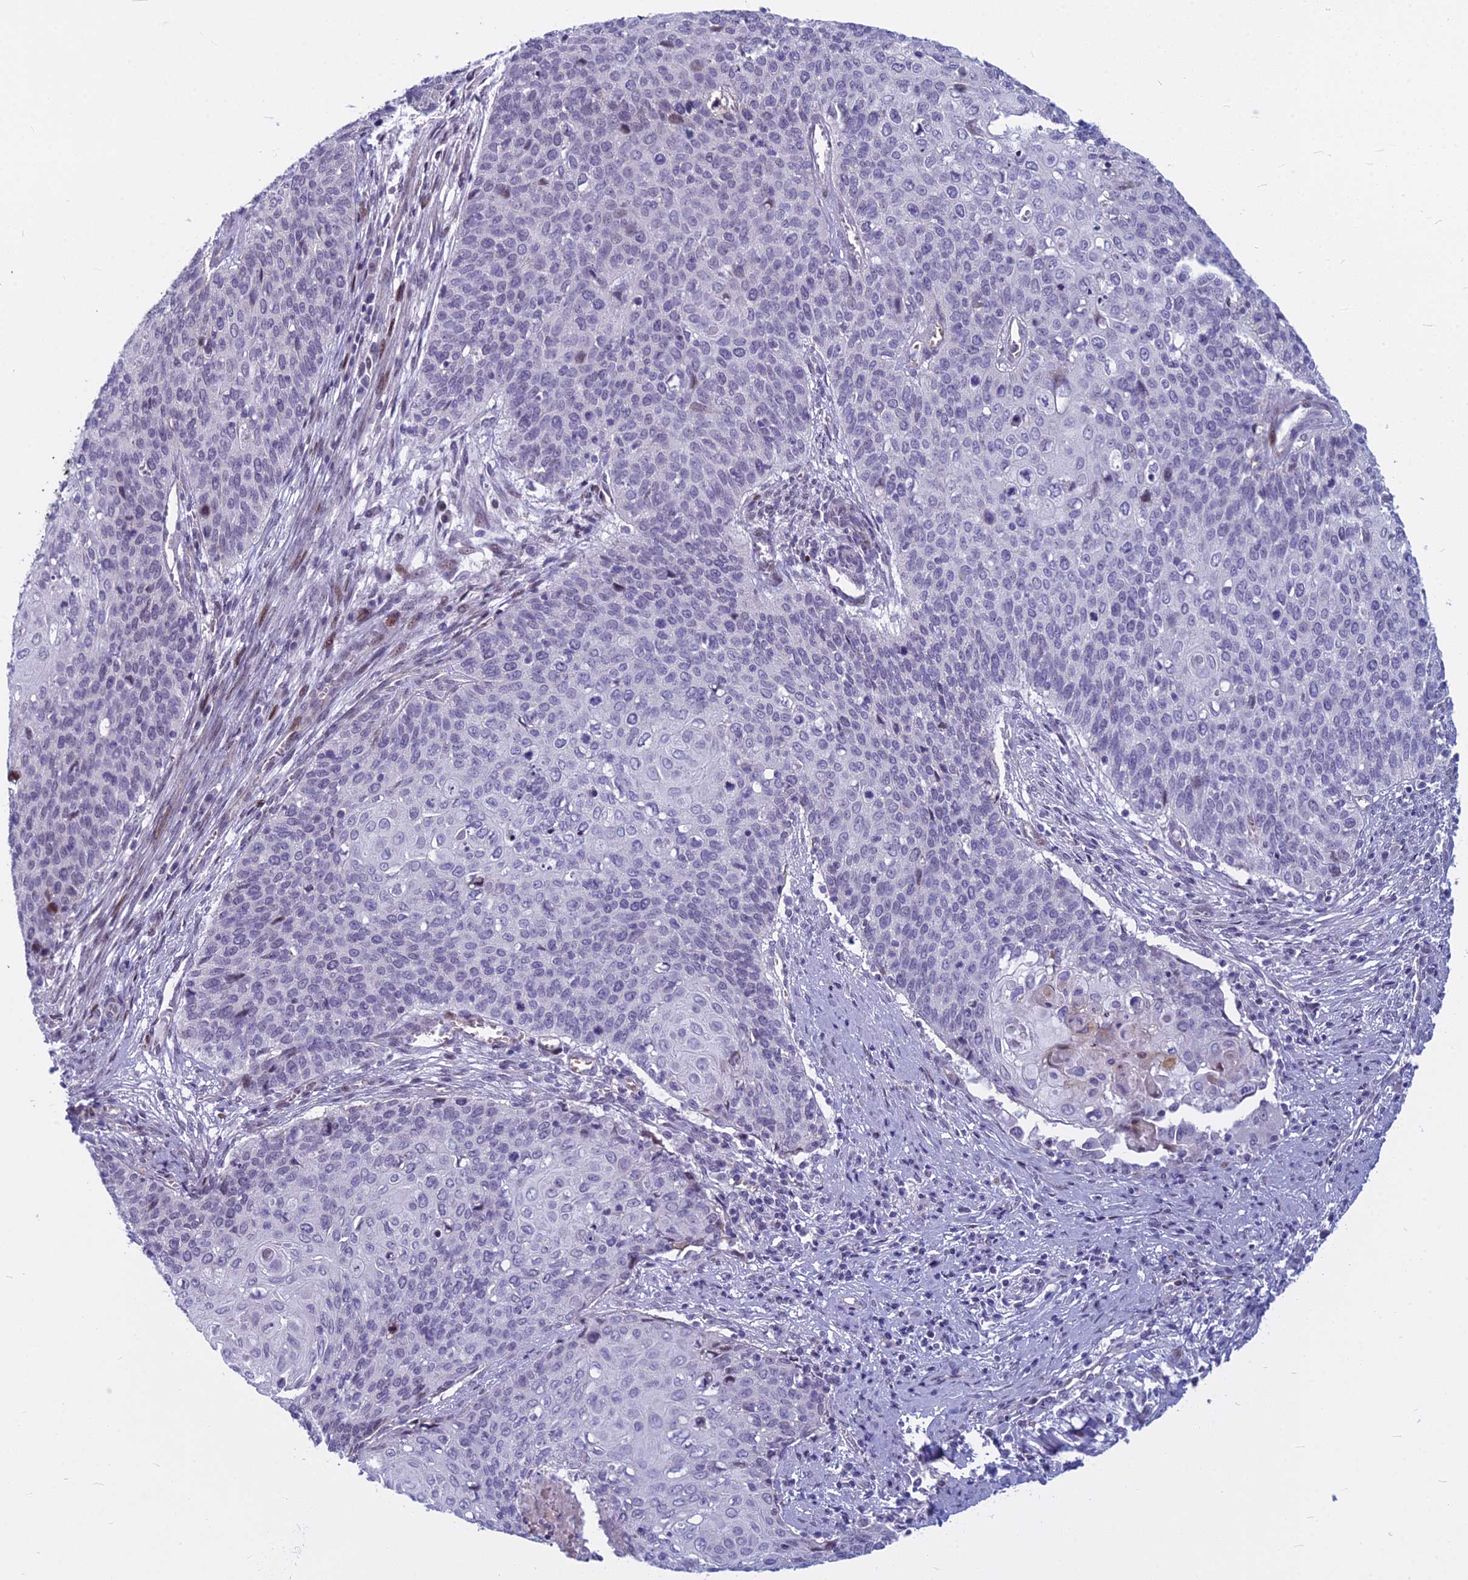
{"staining": {"intensity": "negative", "quantity": "none", "location": "none"}, "tissue": "cervical cancer", "cell_type": "Tumor cells", "image_type": "cancer", "snomed": [{"axis": "morphology", "description": "Squamous cell carcinoma, NOS"}, {"axis": "topography", "description": "Cervix"}], "caption": "Micrograph shows no significant protein staining in tumor cells of squamous cell carcinoma (cervical).", "gene": "MYBPC2", "patient": {"sex": "female", "age": 39}}